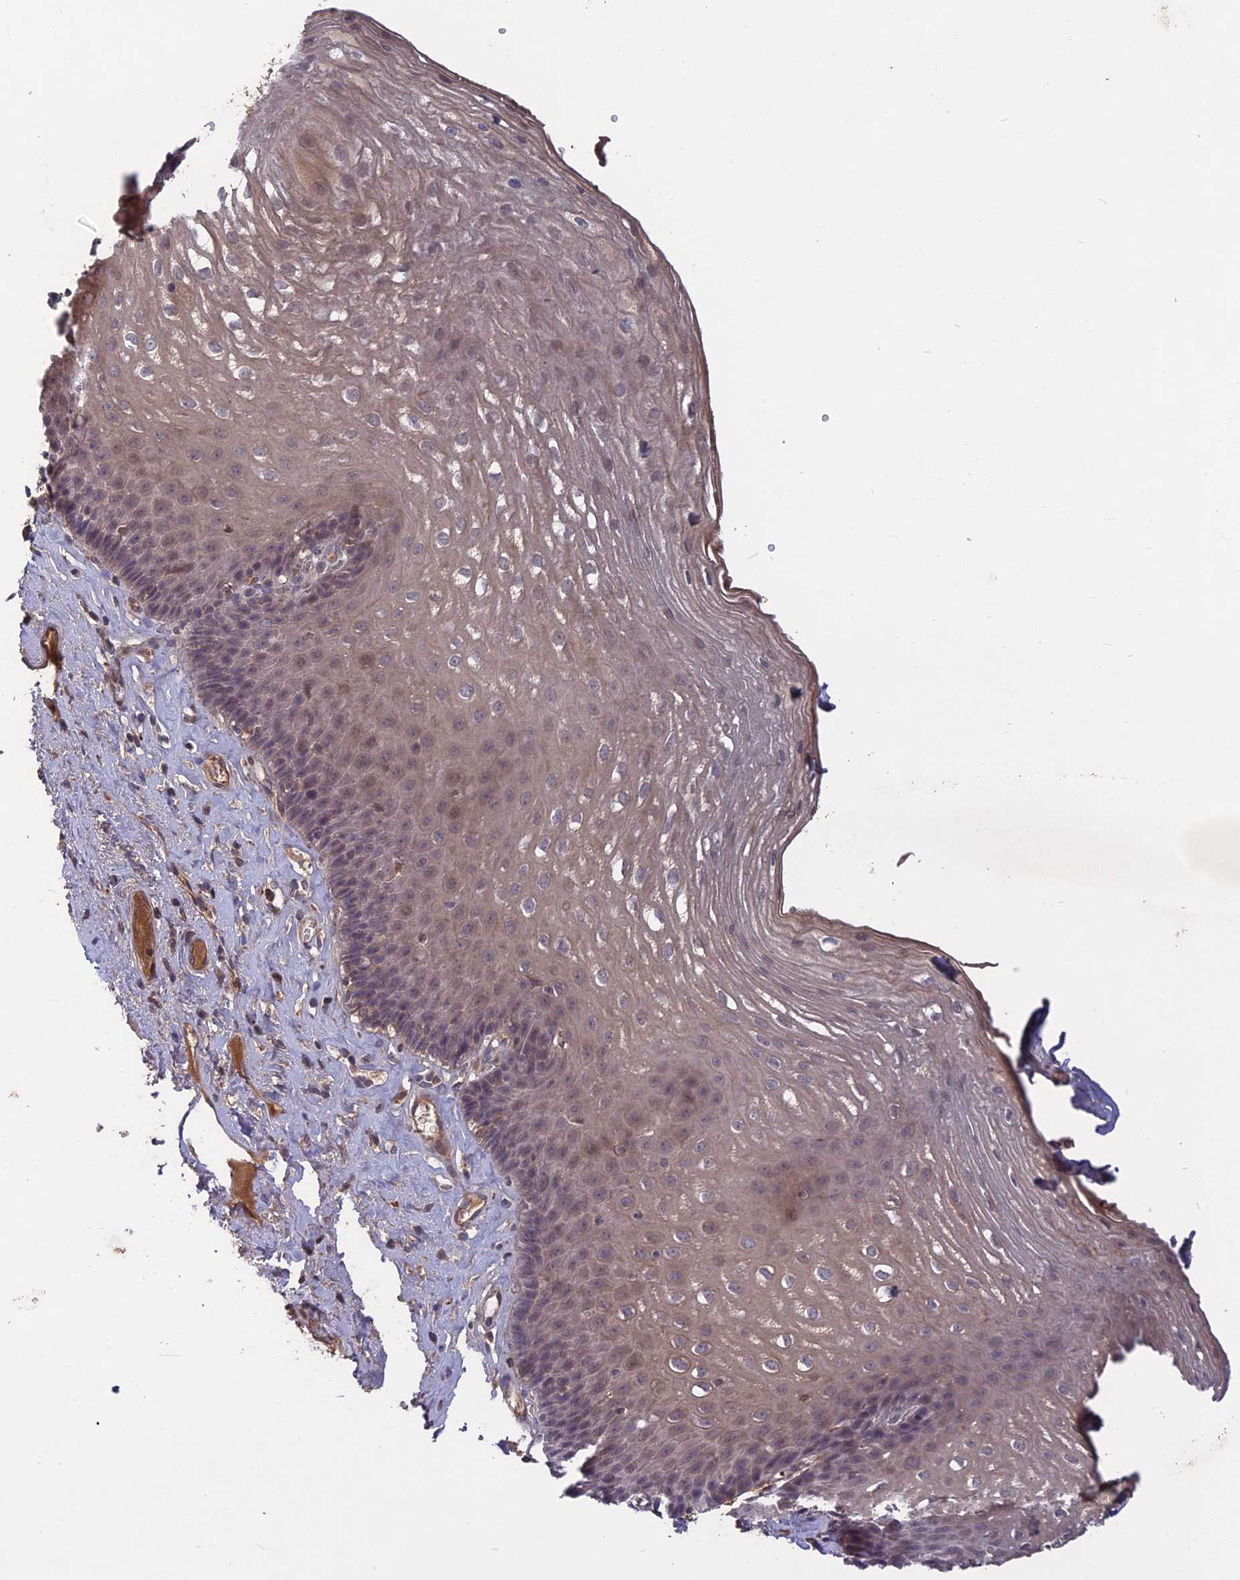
{"staining": {"intensity": "weak", "quantity": ">75%", "location": "cytoplasmic/membranous"}, "tissue": "esophagus", "cell_type": "Squamous epithelial cells", "image_type": "normal", "snomed": [{"axis": "morphology", "description": "Normal tissue, NOS"}, {"axis": "topography", "description": "Esophagus"}], "caption": "Immunohistochemical staining of unremarkable esophagus exhibits low levels of weak cytoplasmic/membranous staining in about >75% of squamous epithelial cells.", "gene": "ADO", "patient": {"sex": "female", "age": 66}}